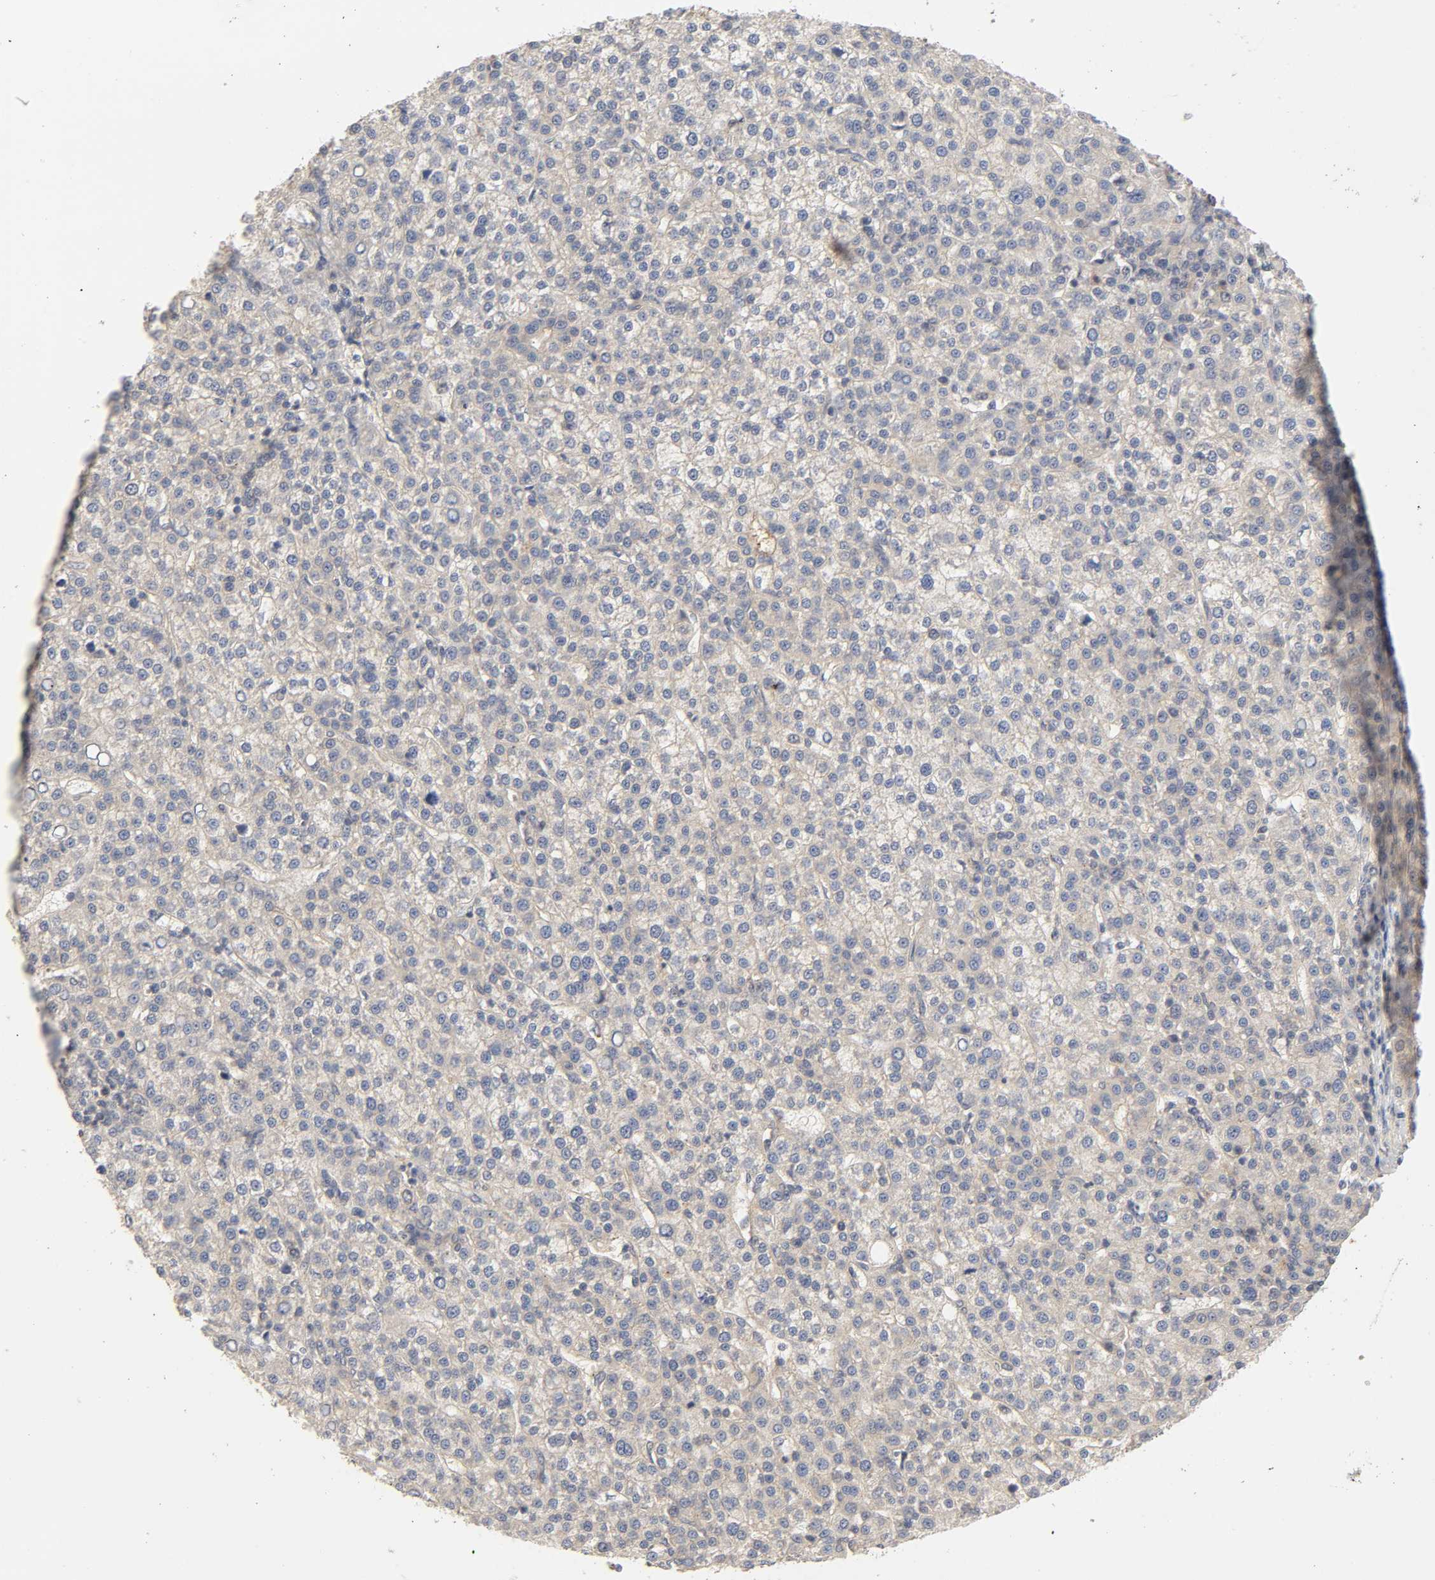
{"staining": {"intensity": "weak", "quantity": "25%-75%", "location": "cytoplasmic/membranous"}, "tissue": "liver cancer", "cell_type": "Tumor cells", "image_type": "cancer", "snomed": [{"axis": "morphology", "description": "Carcinoma, Hepatocellular, NOS"}, {"axis": "topography", "description": "Liver"}], "caption": "Immunohistochemical staining of human liver cancer (hepatocellular carcinoma) displays low levels of weak cytoplasmic/membranous protein staining in about 25%-75% of tumor cells.", "gene": "CPB2", "patient": {"sex": "female", "age": 58}}